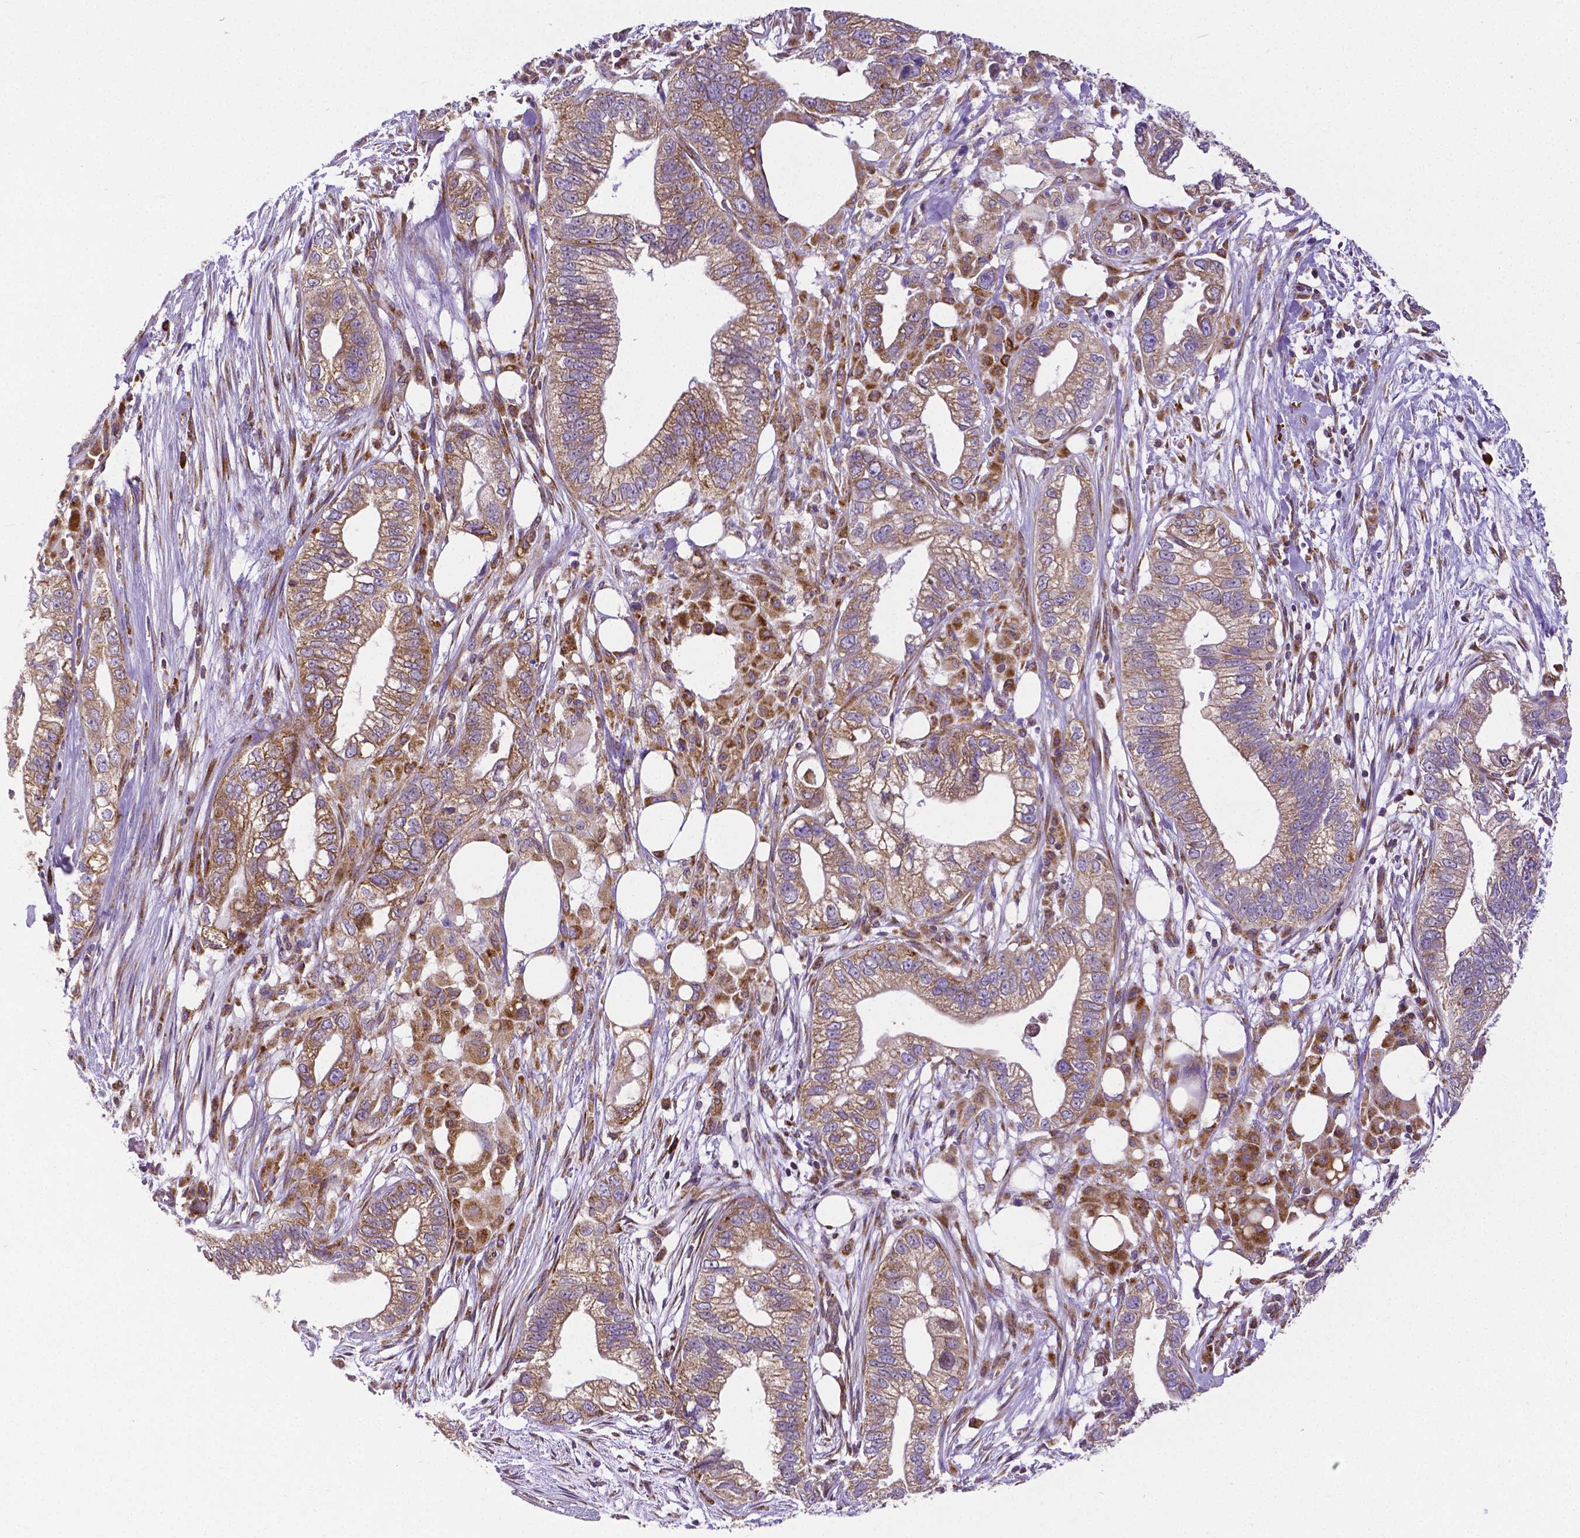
{"staining": {"intensity": "moderate", "quantity": ">75%", "location": "cytoplasmic/membranous"}, "tissue": "pancreatic cancer", "cell_type": "Tumor cells", "image_type": "cancer", "snomed": [{"axis": "morphology", "description": "Adenocarcinoma, NOS"}, {"axis": "topography", "description": "Pancreas"}], "caption": "Immunohistochemical staining of human pancreatic cancer exhibits moderate cytoplasmic/membranous protein positivity in about >75% of tumor cells.", "gene": "MTDH", "patient": {"sex": "male", "age": 70}}